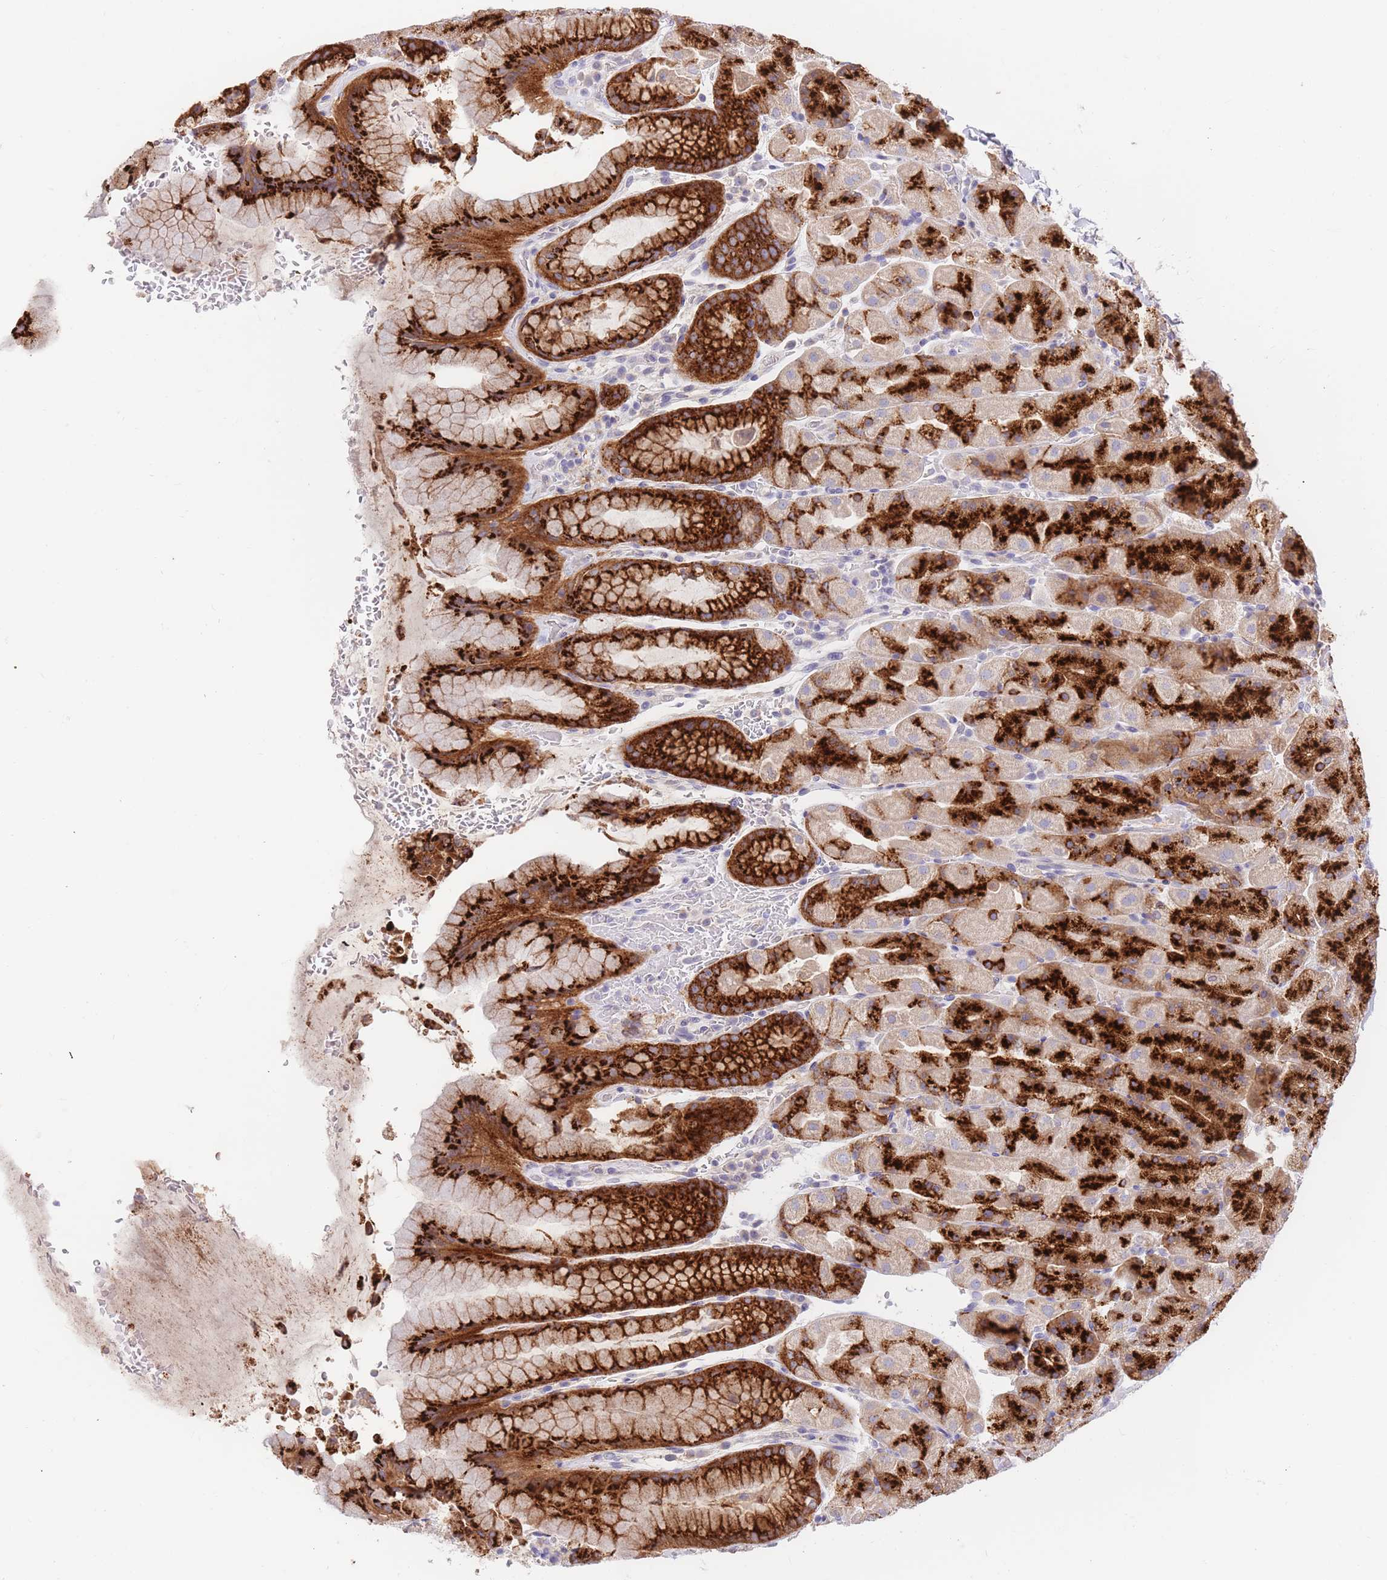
{"staining": {"intensity": "strong", "quantity": ">75%", "location": "cytoplasmic/membranous"}, "tissue": "stomach", "cell_type": "Glandular cells", "image_type": "normal", "snomed": [{"axis": "morphology", "description": "Normal tissue, NOS"}, {"axis": "topography", "description": "Stomach, upper"}, {"axis": "topography", "description": "Stomach, lower"}], "caption": "DAB (3,3'-diaminobenzidine) immunohistochemical staining of normal stomach shows strong cytoplasmic/membranous protein expression in about >75% of glandular cells.", "gene": "BORCS5", "patient": {"sex": "male", "age": 67}}